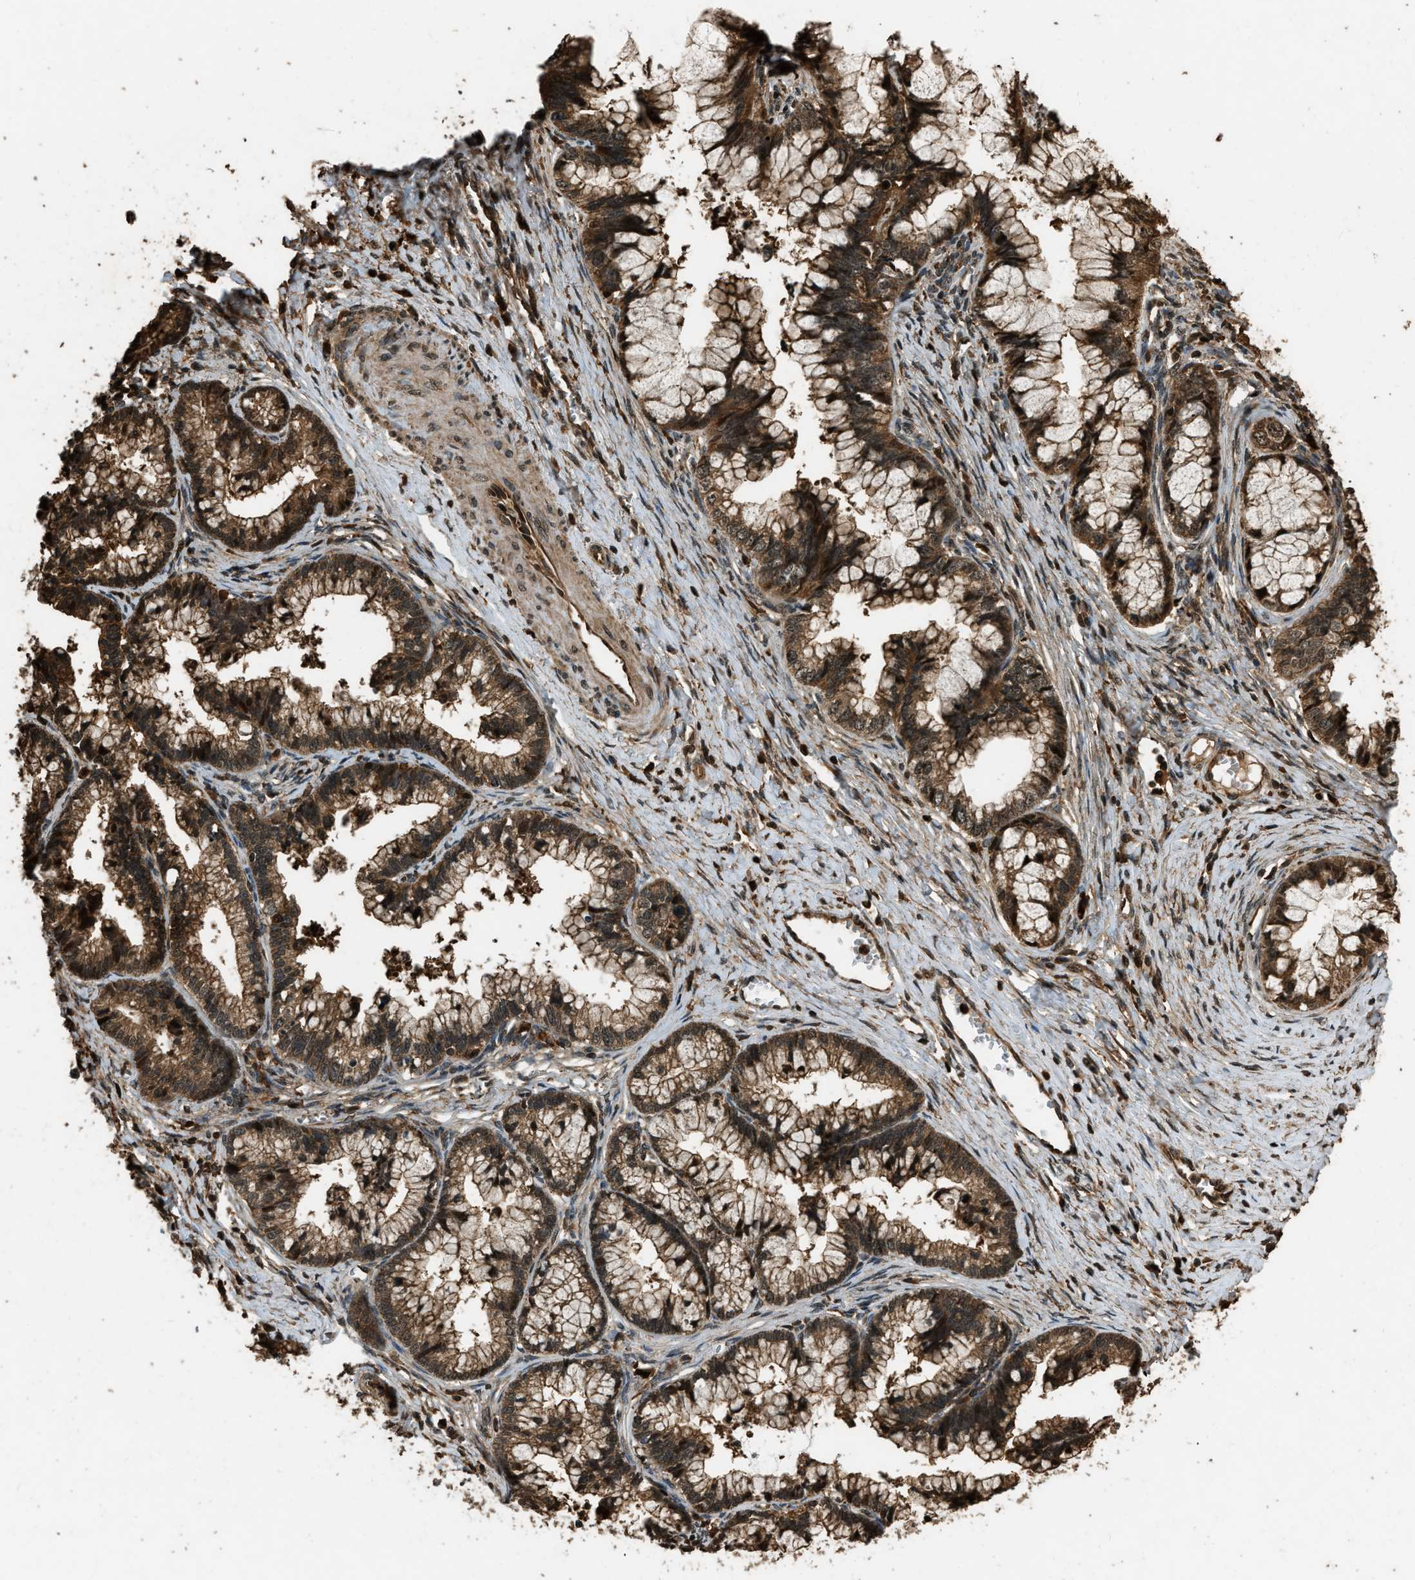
{"staining": {"intensity": "moderate", "quantity": ">75%", "location": "cytoplasmic/membranous,nuclear"}, "tissue": "cervical cancer", "cell_type": "Tumor cells", "image_type": "cancer", "snomed": [{"axis": "morphology", "description": "Adenocarcinoma, NOS"}, {"axis": "topography", "description": "Cervix"}], "caption": "Tumor cells demonstrate moderate cytoplasmic/membranous and nuclear expression in about >75% of cells in cervical adenocarcinoma.", "gene": "RAP2A", "patient": {"sex": "female", "age": 44}}